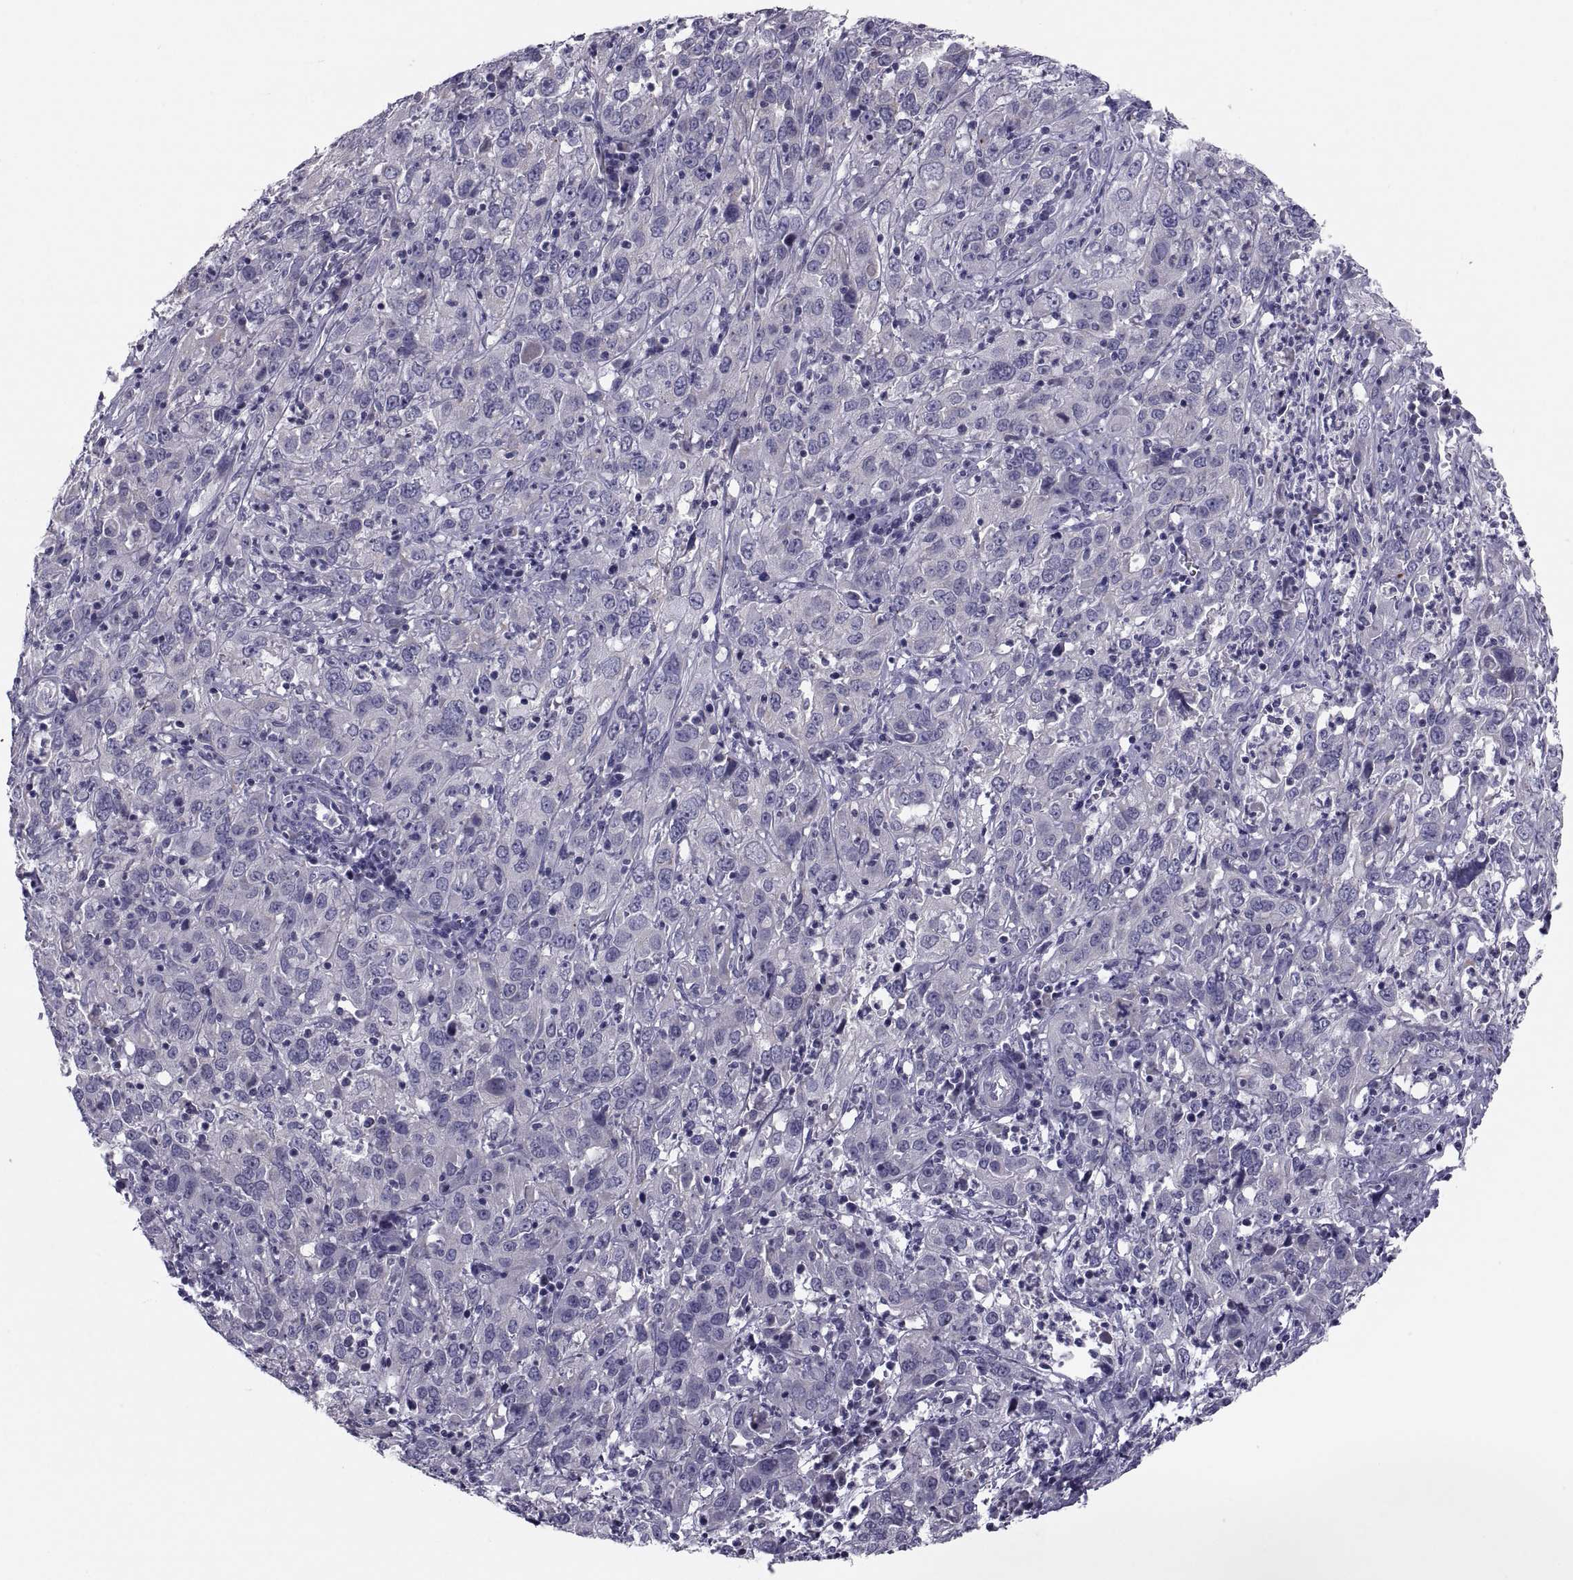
{"staining": {"intensity": "negative", "quantity": "none", "location": "none"}, "tissue": "cervical cancer", "cell_type": "Tumor cells", "image_type": "cancer", "snomed": [{"axis": "morphology", "description": "Squamous cell carcinoma, NOS"}, {"axis": "topography", "description": "Cervix"}], "caption": "IHC histopathology image of cervical squamous cell carcinoma stained for a protein (brown), which displays no staining in tumor cells.", "gene": "PDZRN4", "patient": {"sex": "female", "age": 32}}